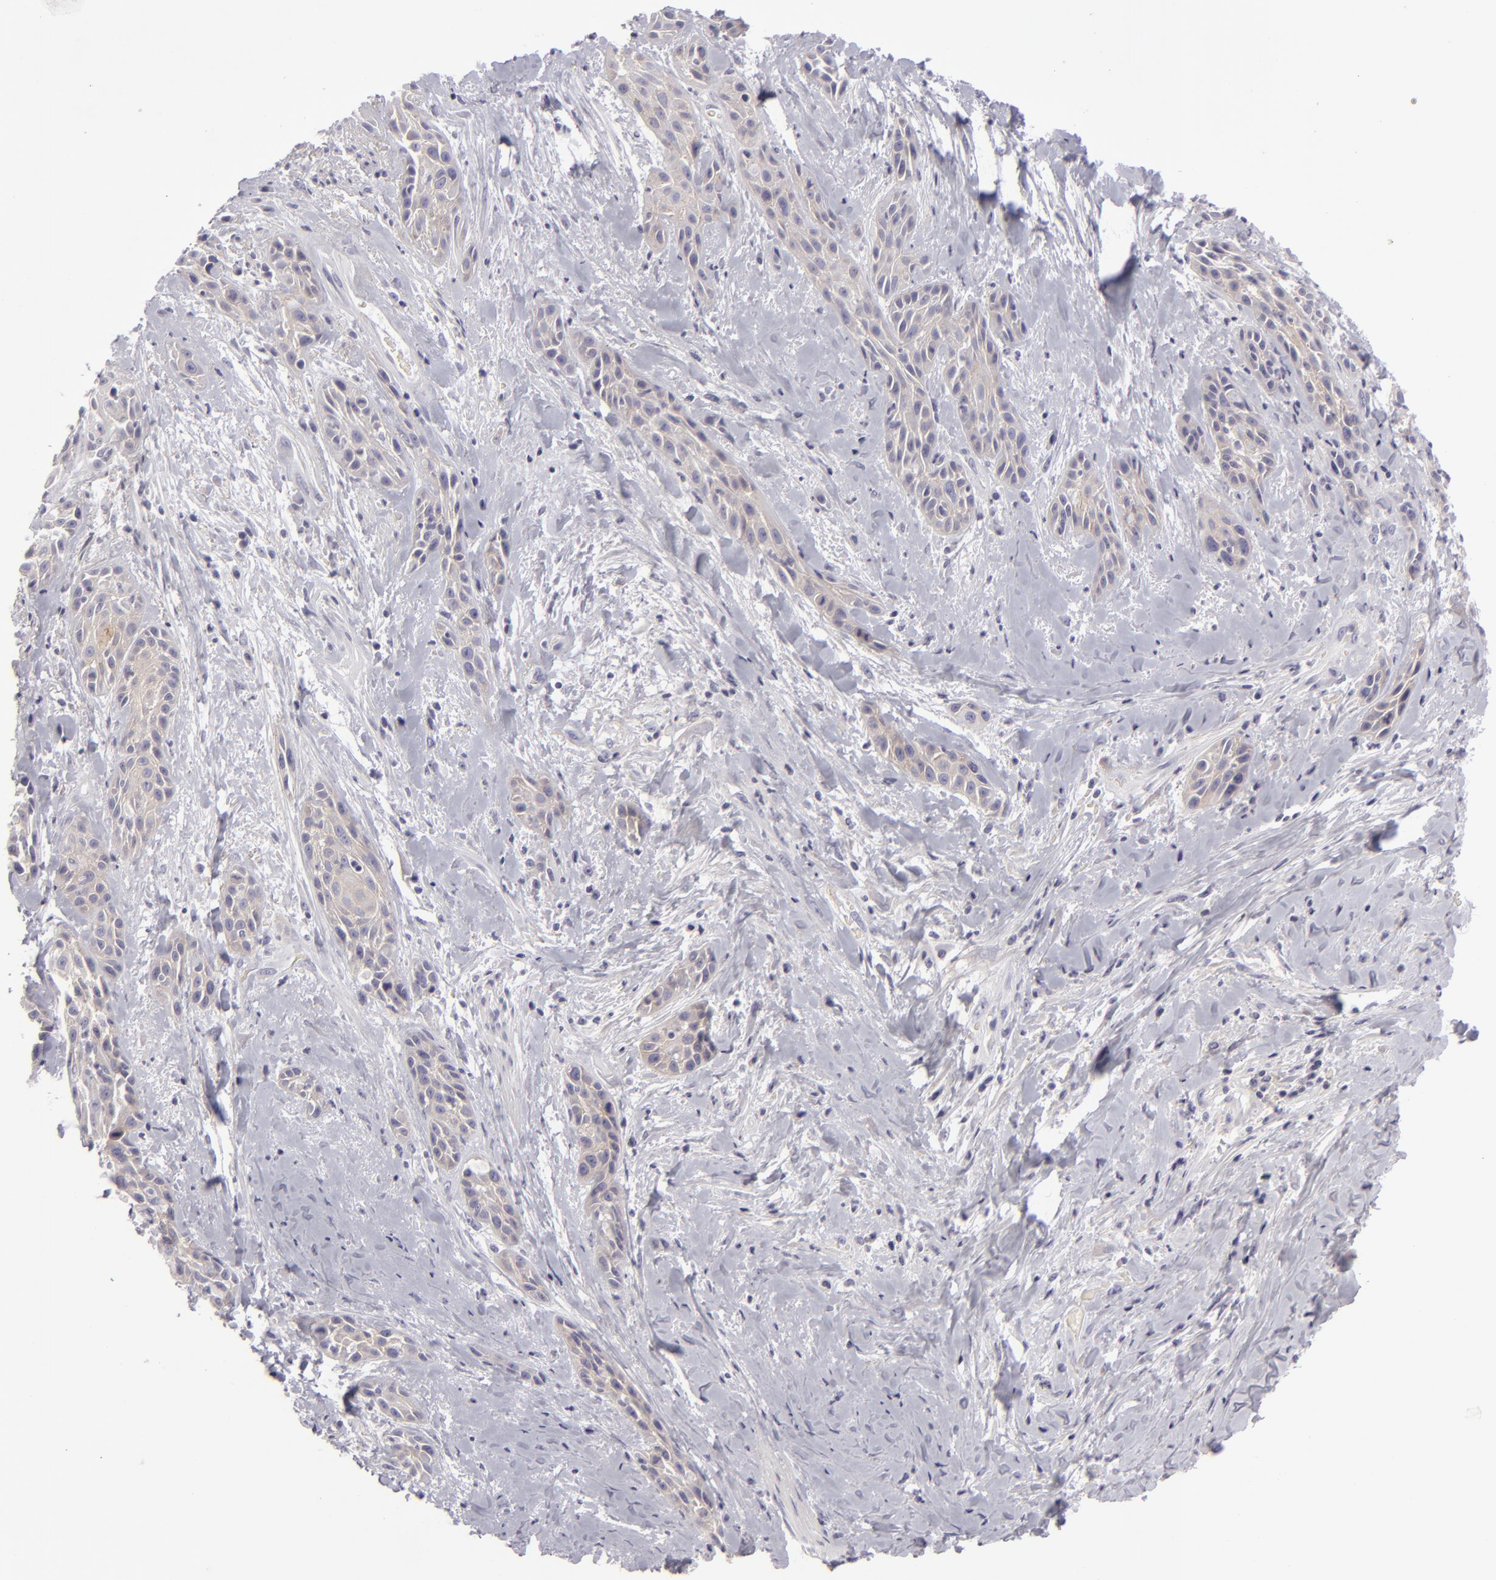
{"staining": {"intensity": "weak", "quantity": "25%-75%", "location": "cytoplasmic/membranous"}, "tissue": "skin cancer", "cell_type": "Tumor cells", "image_type": "cancer", "snomed": [{"axis": "morphology", "description": "Squamous cell carcinoma, NOS"}, {"axis": "topography", "description": "Skin"}, {"axis": "topography", "description": "Anal"}], "caption": "The immunohistochemical stain highlights weak cytoplasmic/membranous positivity in tumor cells of squamous cell carcinoma (skin) tissue. The protein of interest is stained brown, and the nuclei are stained in blue (DAB (3,3'-diaminobenzidine) IHC with brightfield microscopy, high magnification).", "gene": "DLG4", "patient": {"sex": "male", "age": 64}}